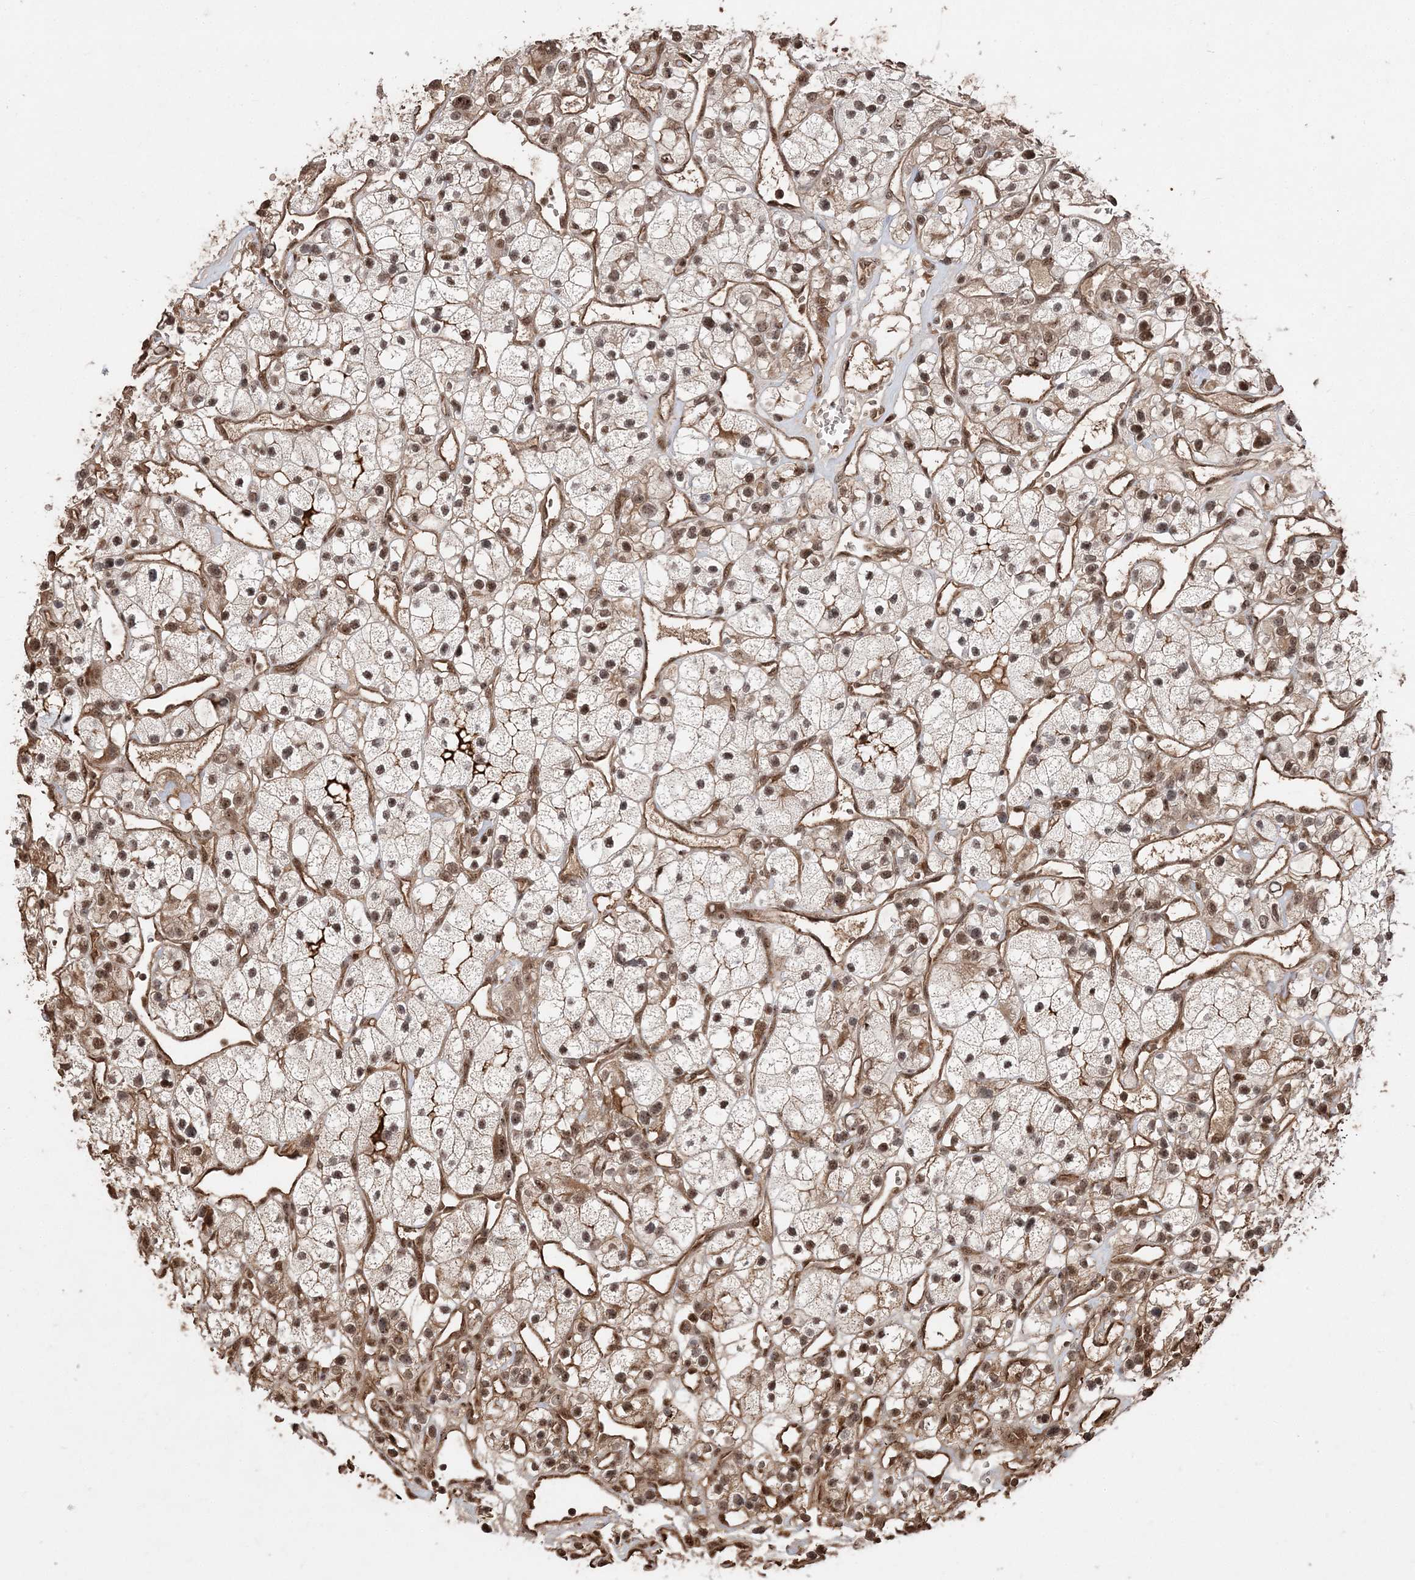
{"staining": {"intensity": "strong", "quantity": ">75%", "location": "cytoplasmic/membranous,nuclear"}, "tissue": "renal cancer", "cell_type": "Tumor cells", "image_type": "cancer", "snomed": [{"axis": "morphology", "description": "Adenocarcinoma, NOS"}, {"axis": "topography", "description": "Kidney"}], "caption": "DAB immunohistochemical staining of renal adenocarcinoma exhibits strong cytoplasmic/membranous and nuclear protein staining in approximately >75% of tumor cells.", "gene": "RBM17", "patient": {"sex": "female", "age": 57}}